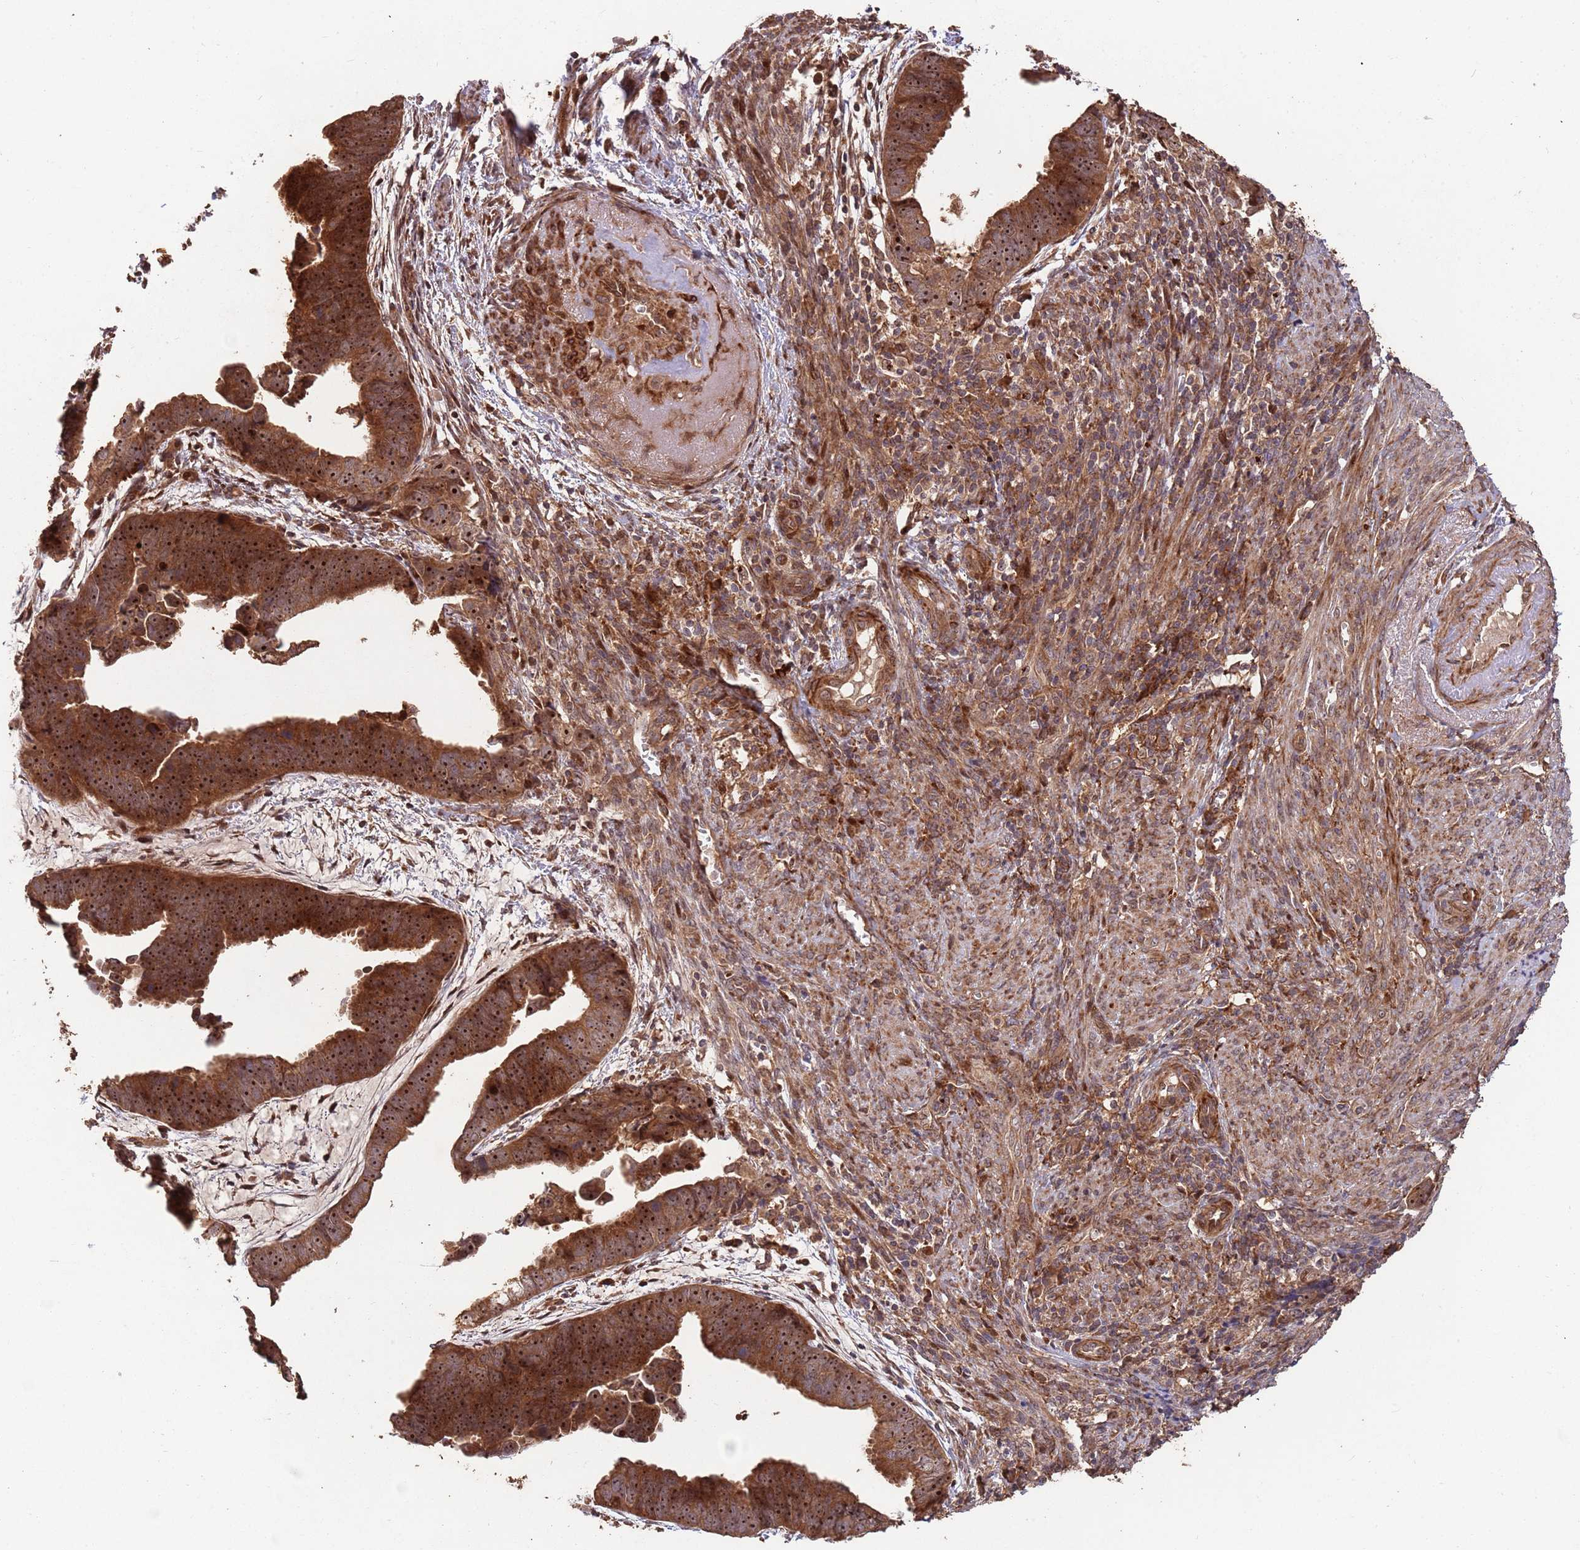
{"staining": {"intensity": "moderate", "quantity": ">75%", "location": "cytoplasmic/membranous,nuclear"}, "tissue": "endometrial cancer", "cell_type": "Tumor cells", "image_type": "cancer", "snomed": [{"axis": "morphology", "description": "Adenocarcinoma, NOS"}, {"axis": "topography", "description": "Endometrium"}], "caption": "A medium amount of moderate cytoplasmic/membranous and nuclear expression is identified in approximately >75% of tumor cells in adenocarcinoma (endometrial) tissue. (DAB (3,3'-diaminobenzidine) IHC with brightfield microscopy, high magnification).", "gene": "ZNF428", "patient": {"sex": "female", "age": 75}}